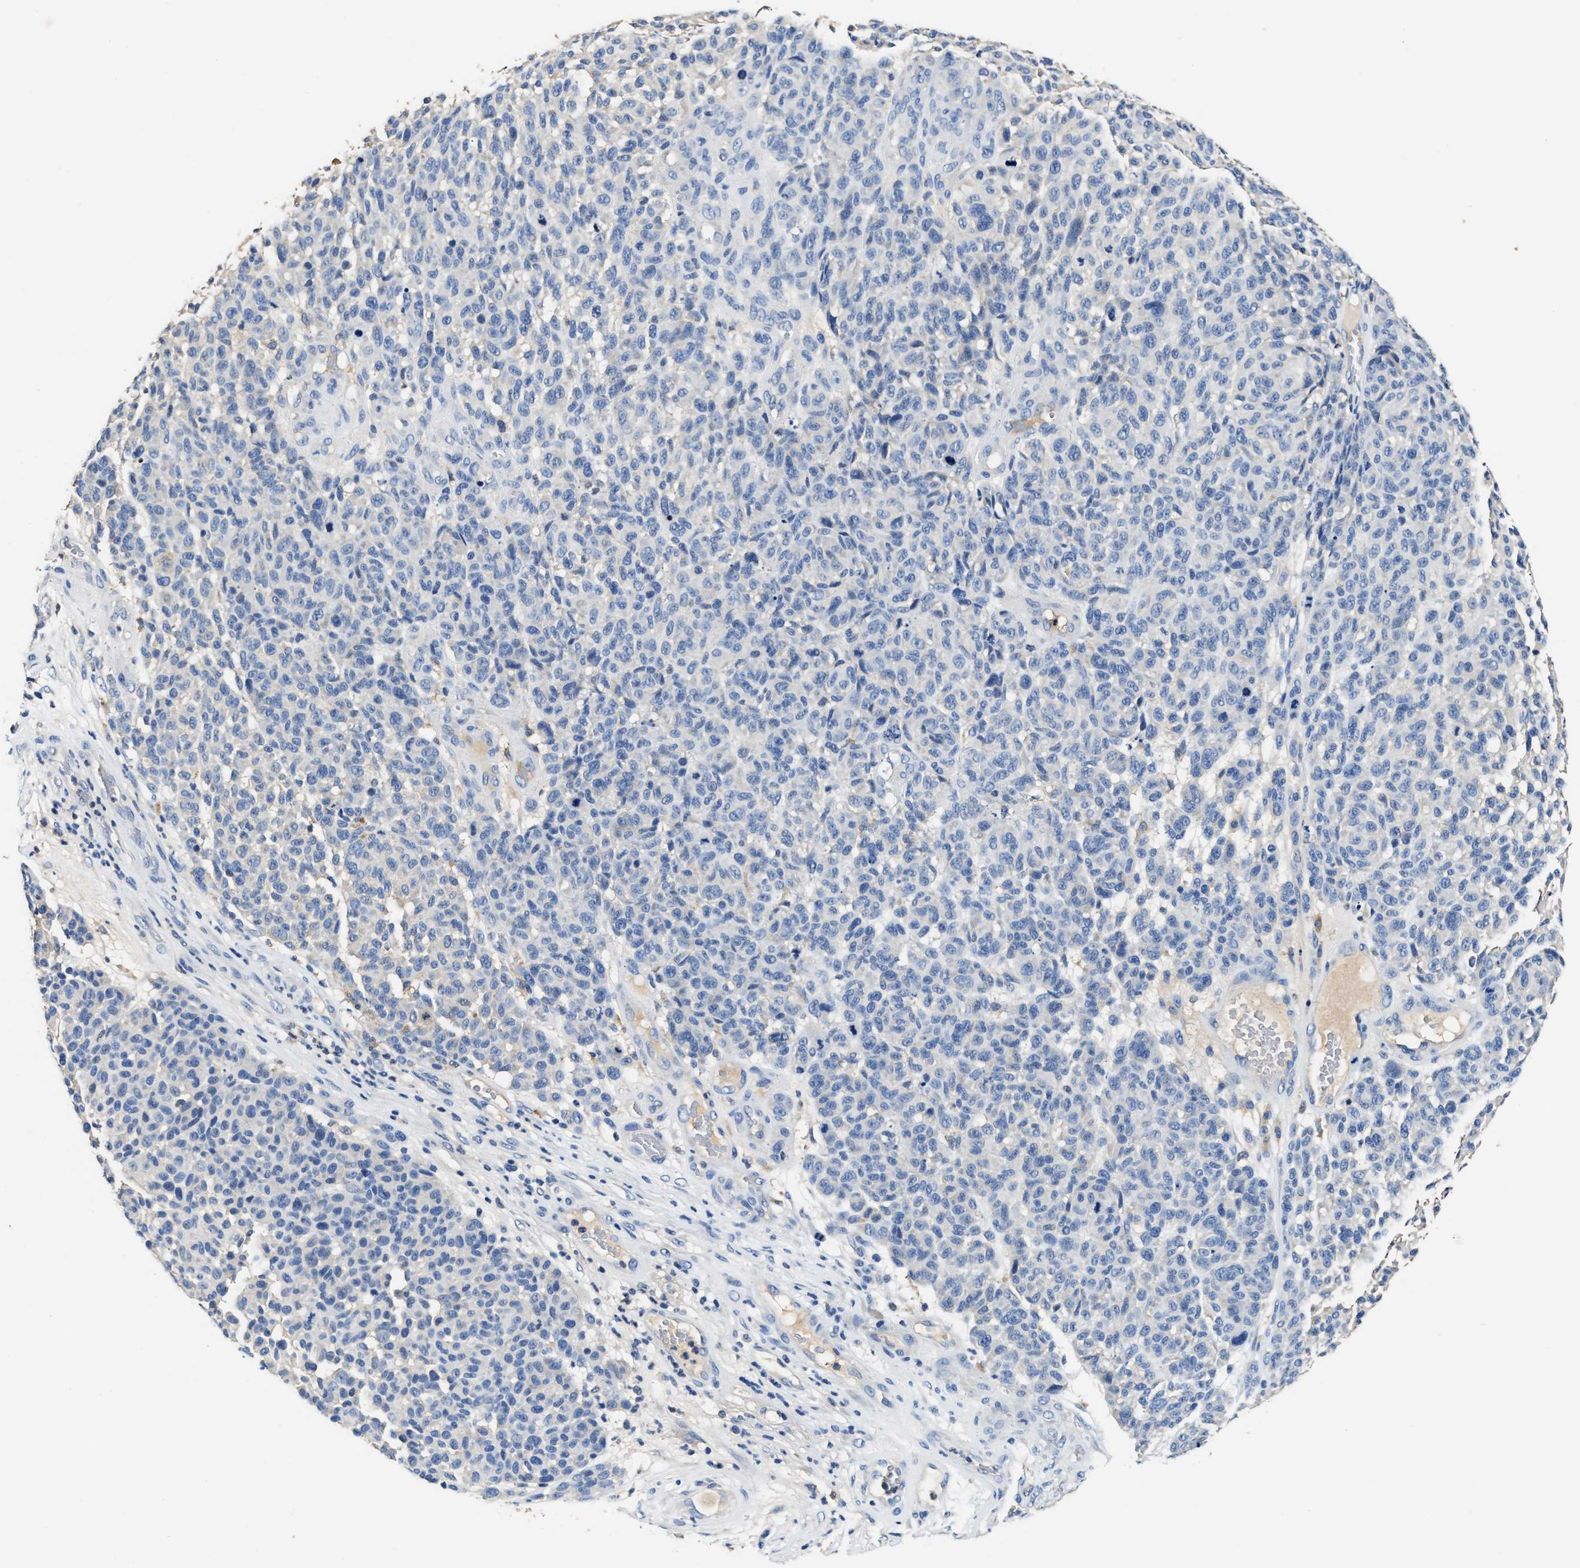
{"staining": {"intensity": "negative", "quantity": "none", "location": "none"}, "tissue": "melanoma", "cell_type": "Tumor cells", "image_type": "cancer", "snomed": [{"axis": "morphology", "description": "Malignant melanoma, NOS"}, {"axis": "topography", "description": "Skin"}], "caption": "This micrograph is of melanoma stained with immunohistochemistry to label a protein in brown with the nuclei are counter-stained blue. There is no positivity in tumor cells.", "gene": "SLCO2B1", "patient": {"sex": "male", "age": 59}}